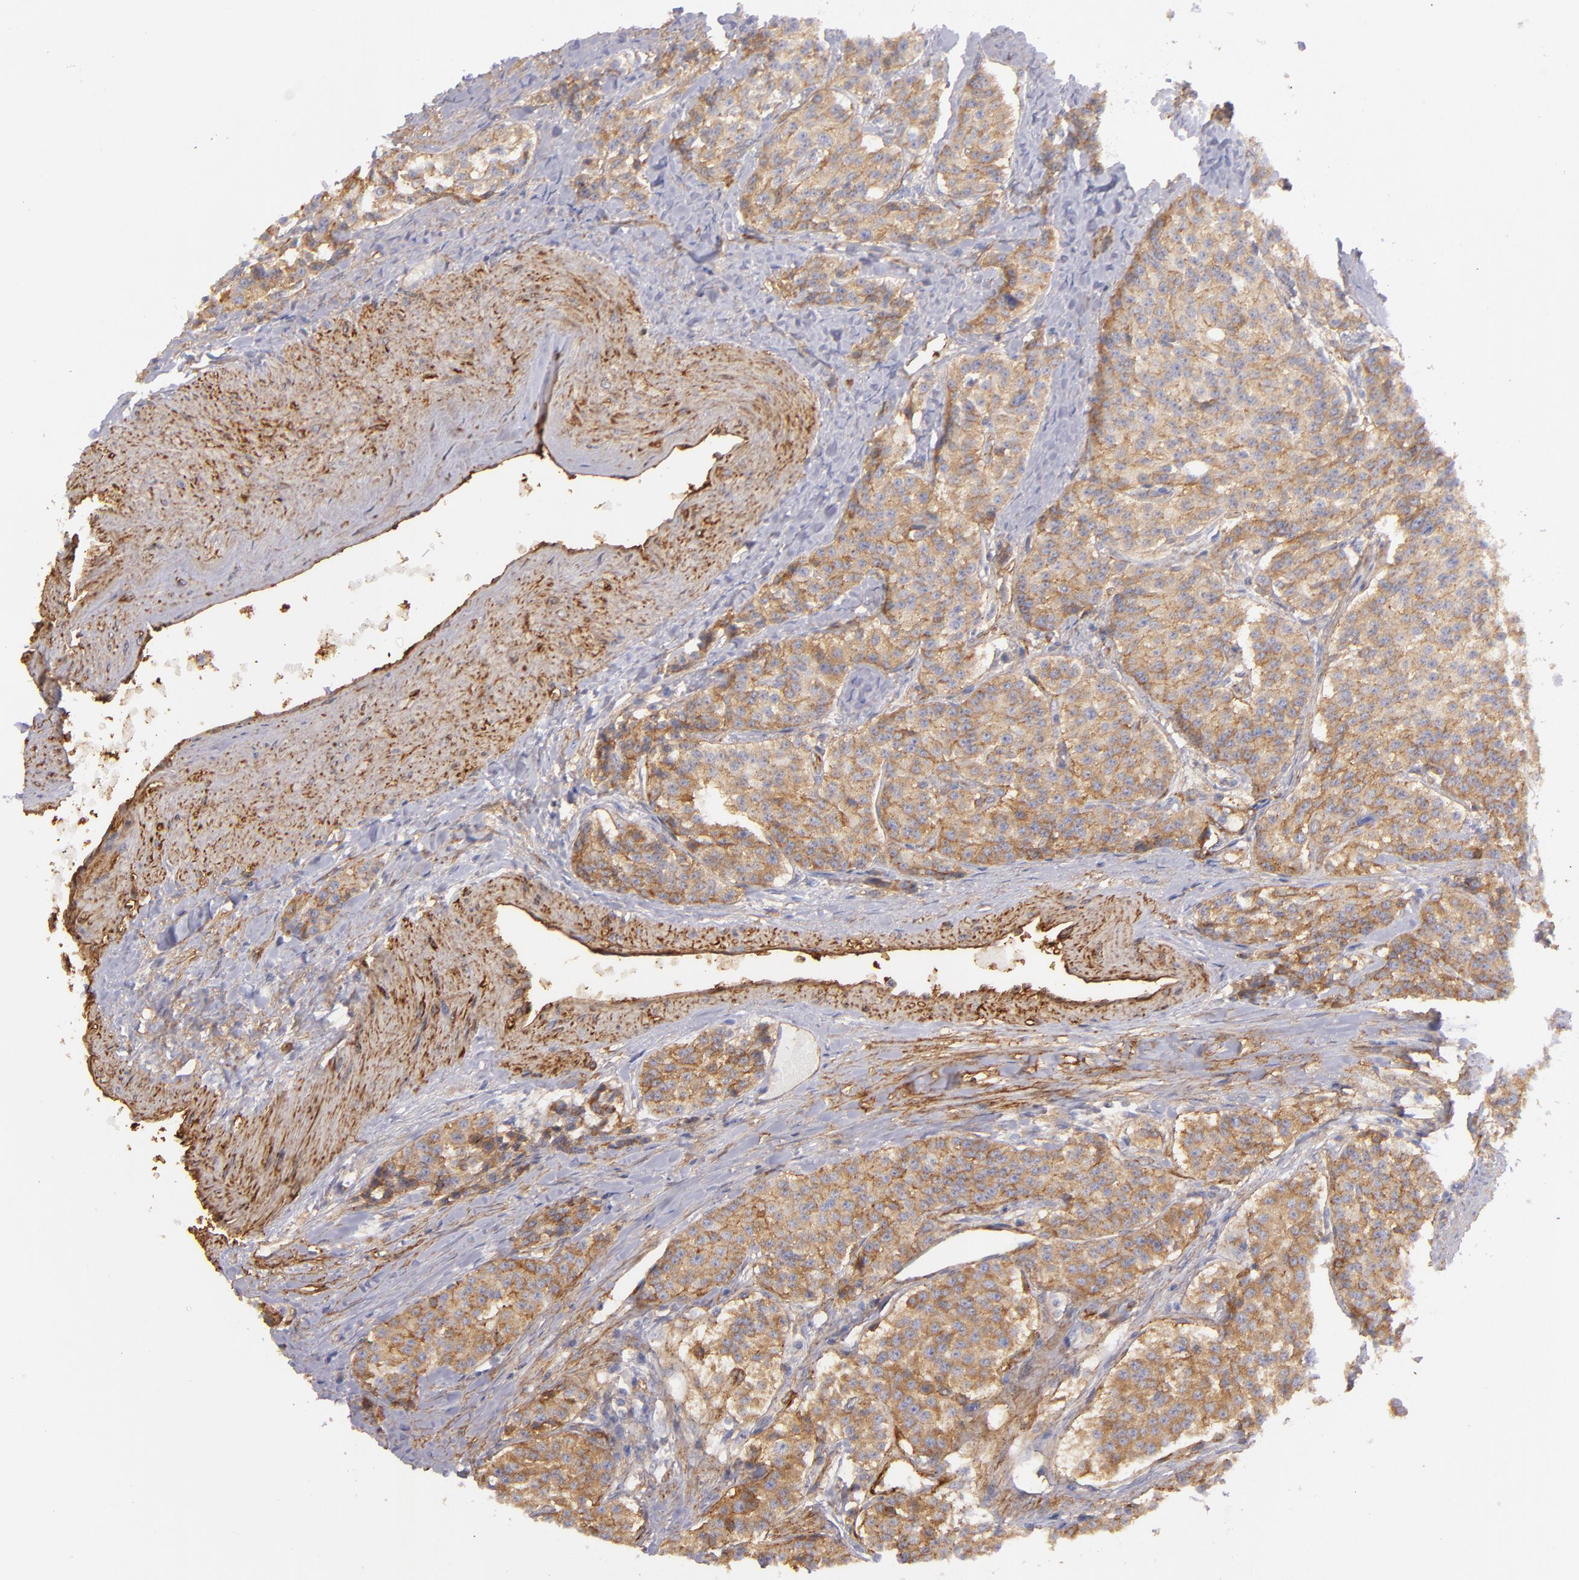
{"staining": {"intensity": "moderate", "quantity": ">75%", "location": "cytoplasmic/membranous"}, "tissue": "carcinoid", "cell_type": "Tumor cells", "image_type": "cancer", "snomed": [{"axis": "morphology", "description": "Carcinoid, malignant, NOS"}, {"axis": "topography", "description": "Stomach"}], "caption": "Human malignant carcinoid stained with a brown dye displays moderate cytoplasmic/membranous positive expression in approximately >75% of tumor cells.", "gene": "CD151", "patient": {"sex": "female", "age": 76}}